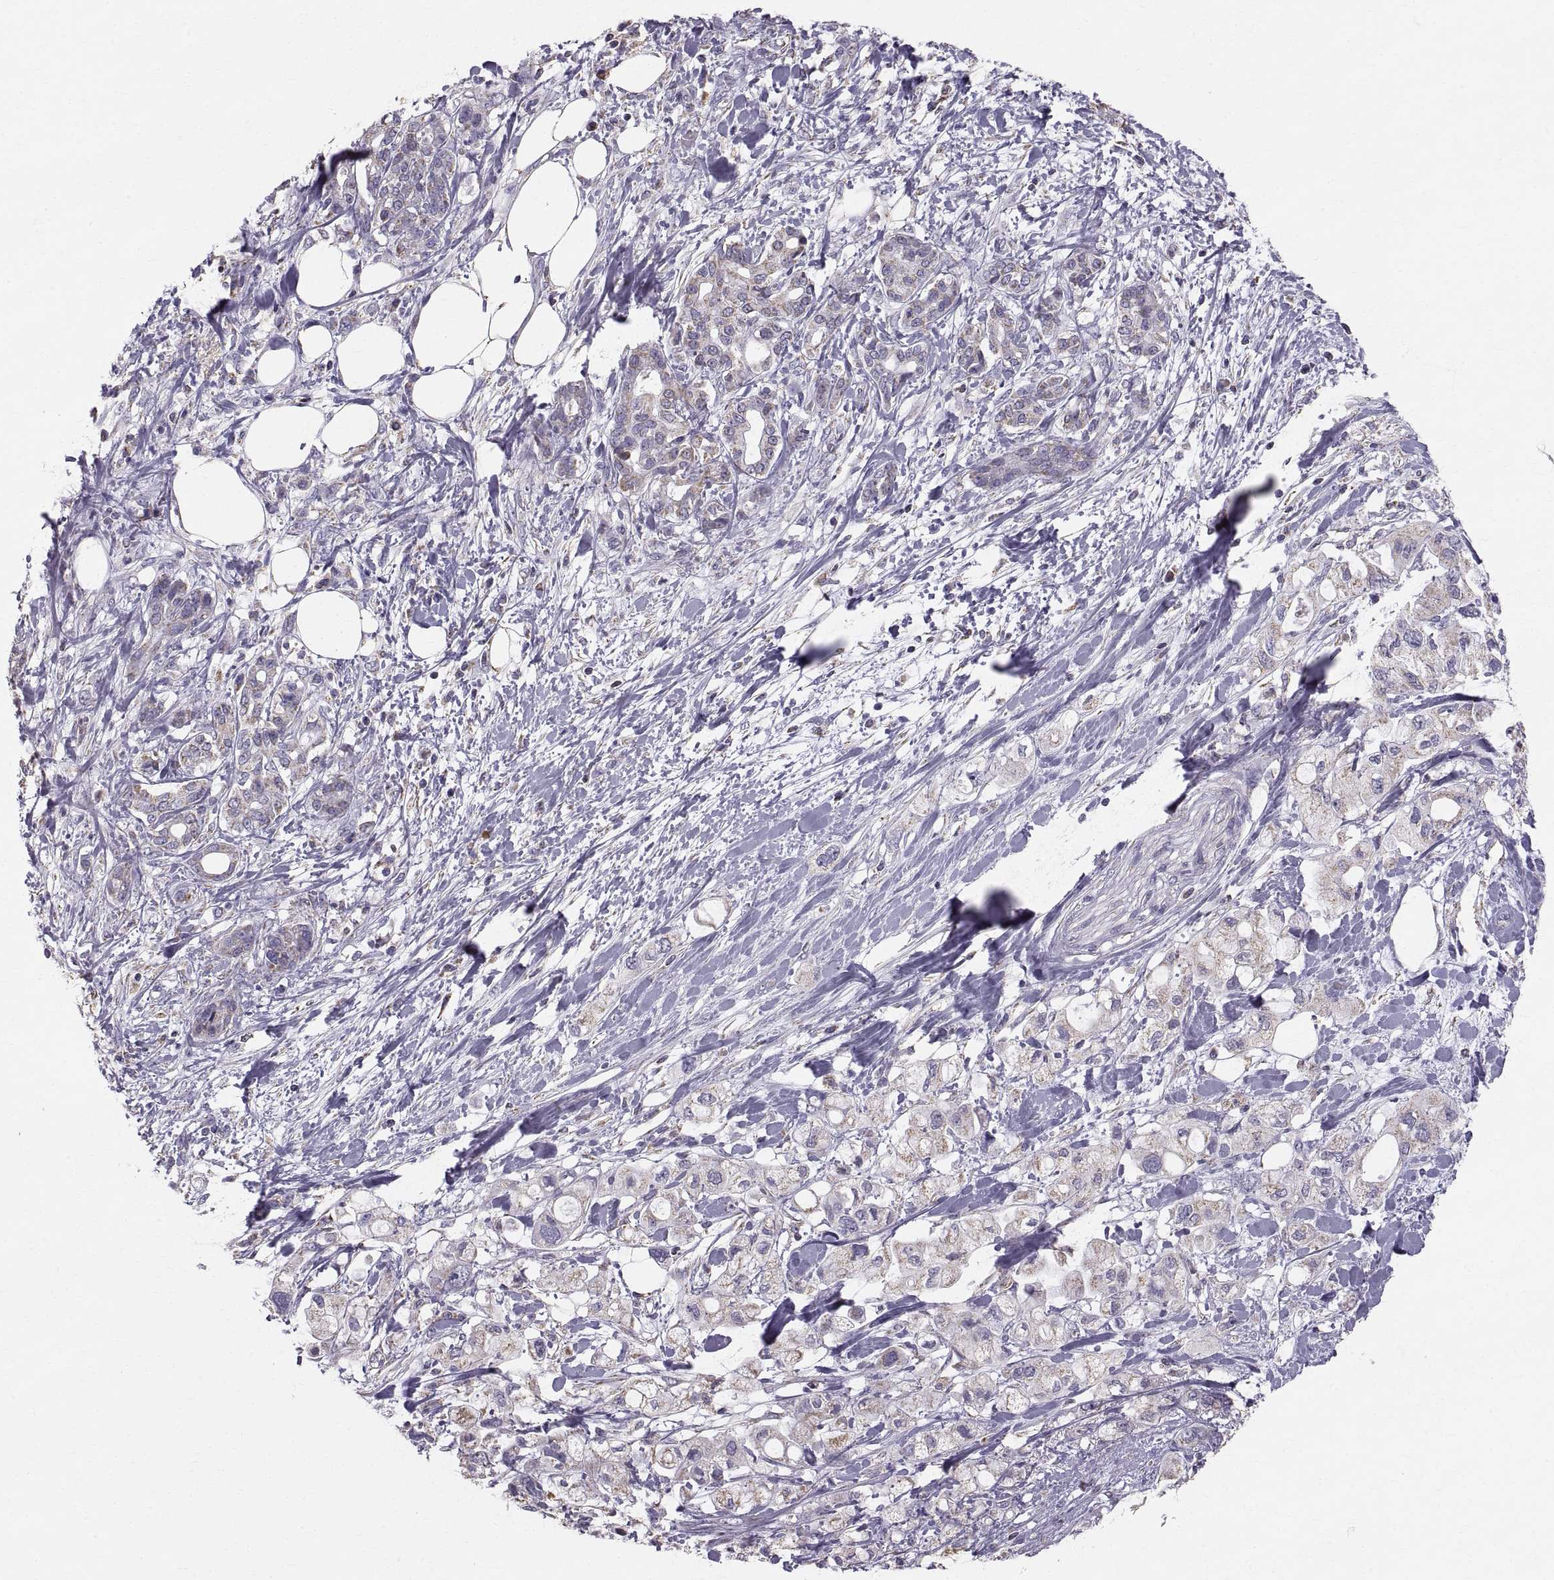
{"staining": {"intensity": "weak", "quantity": "25%-75%", "location": "cytoplasmic/membranous"}, "tissue": "pancreatic cancer", "cell_type": "Tumor cells", "image_type": "cancer", "snomed": [{"axis": "morphology", "description": "Adenocarcinoma, NOS"}, {"axis": "topography", "description": "Pancreas"}], "caption": "Immunohistochemical staining of human pancreatic adenocarcinoma demonstrates low levels of weak cytoplasmic/membranous expression in about 25%-75% of tumor cells.", "gene": "STMND1", "patient": {"sex": "female", "age": 56}}